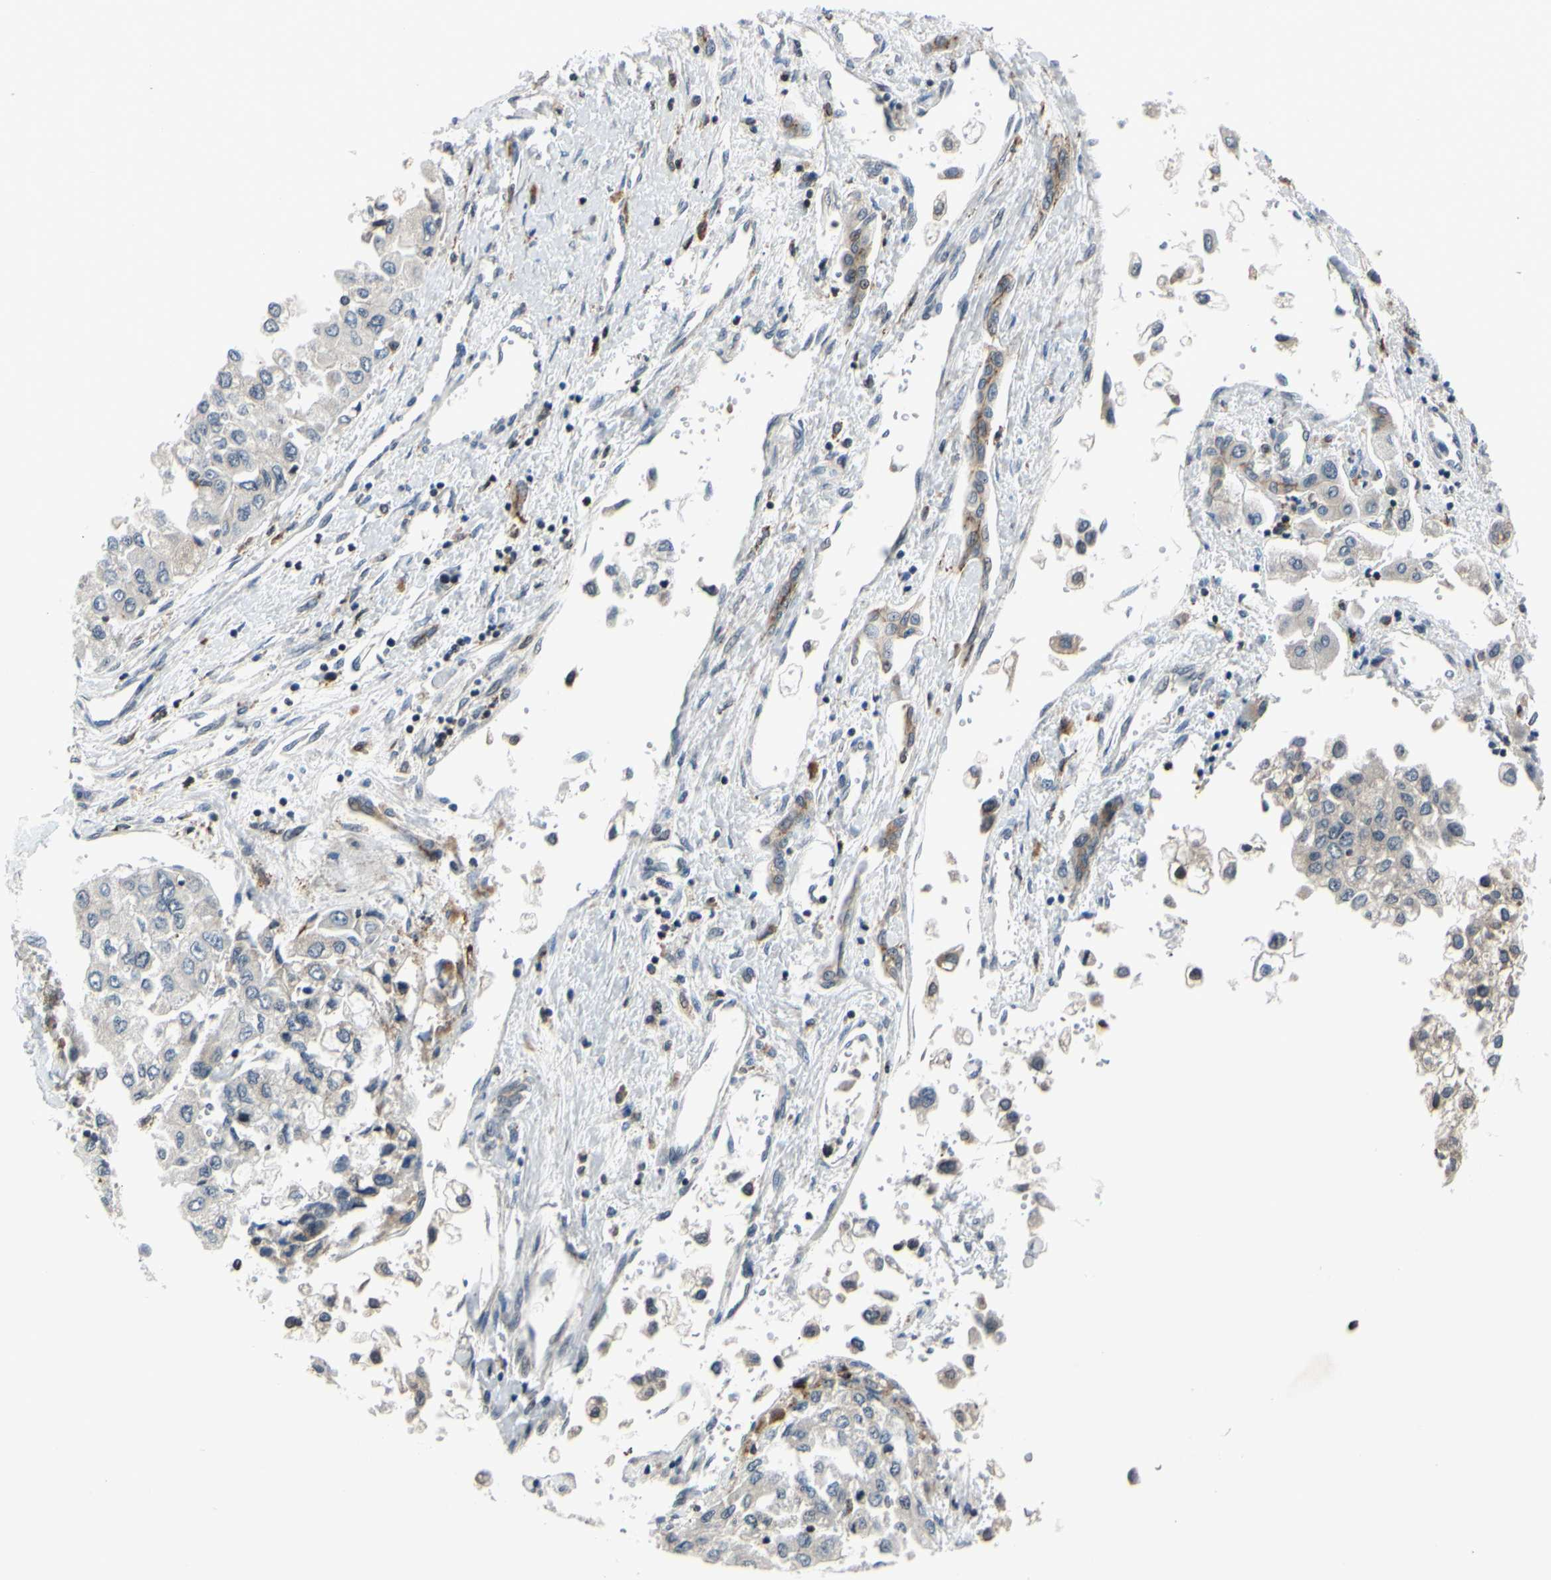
{"staining": {"intensity": "weak", "quantity": "<25%", "location": "cytoplasmic/membranous"}, "tissue": "liver cancer", "cell_type": "Tumor cells", "image_type": "cancer", "snomed": [{"axis": "morphology", "description": "Carcinoma, Hepatocellular, NOS"}, {"axis": "topography", "description": "Liver"}], "caption": "Micrograph shows no protein positivity in tumor cells of liver cancer tissue. The staining was performed using DAB to visualize the protein expression in brown, while the nuclei were stained in blue with hematoxylin (Magnification: 20x).", "gene": "PLXNA2", "patient": {"sex": "female", "age": 66}}